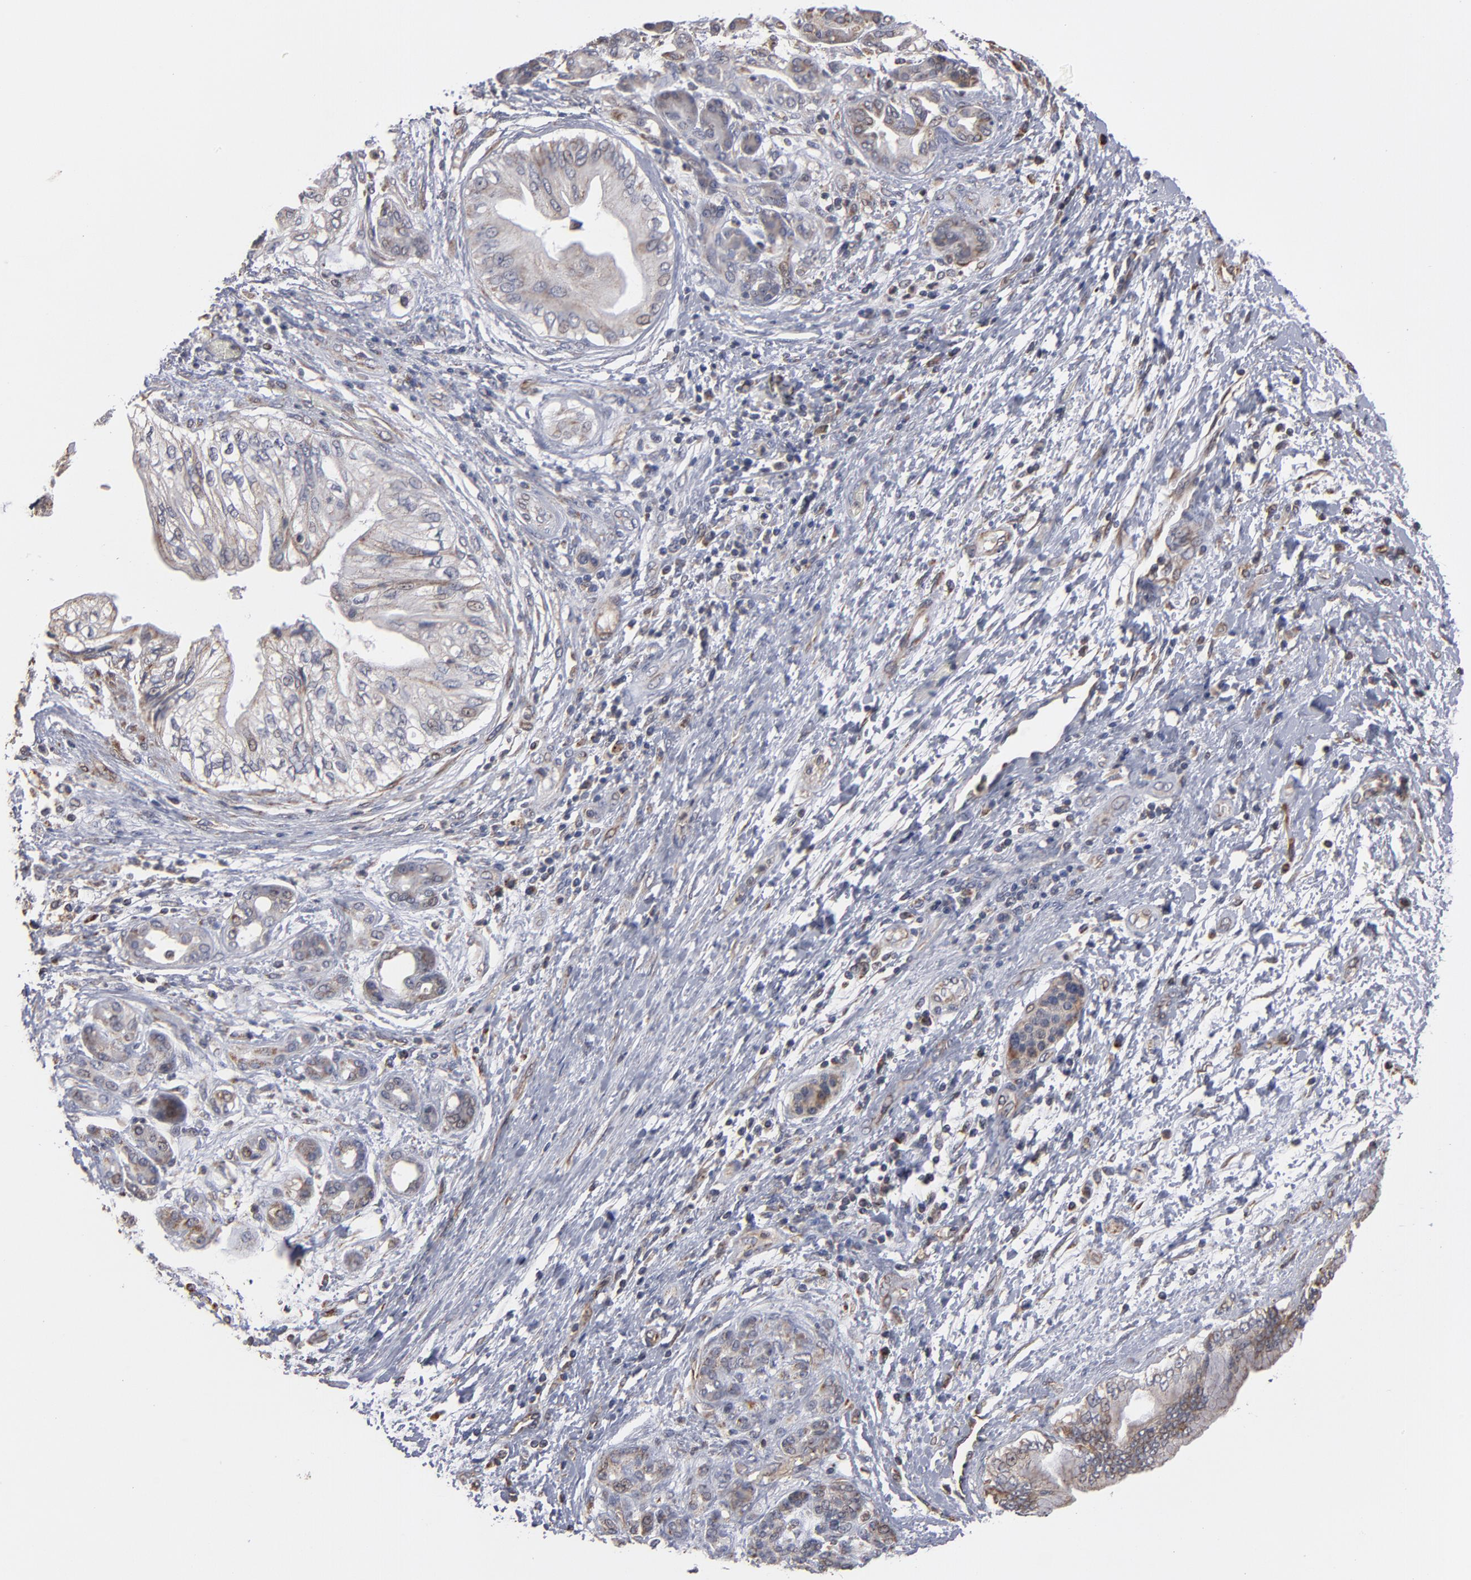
{"staining": {"intensity": "weak", "quantity": "25%-75%", "location": "cytoplasmic/membranous"}, "tissue": "pancreatic cancer", "cell_type": "Tumor cells", "image_type": "cancer", "snomed": [{"axis": "morphology", "description": "Adenocarcinoma, NOS"}, {"axis": "topography", "description": "Pancreas"}], "caption": "DAB immunohistochemical staining of human adenocarcinoma (pancreatic) reveals weak cytoplasmic/membranous protein positivity in approximately 25%-75% of tumor cells.", "gene": "MIPOL1", "patient": {"sex": "female", "age": 70}}